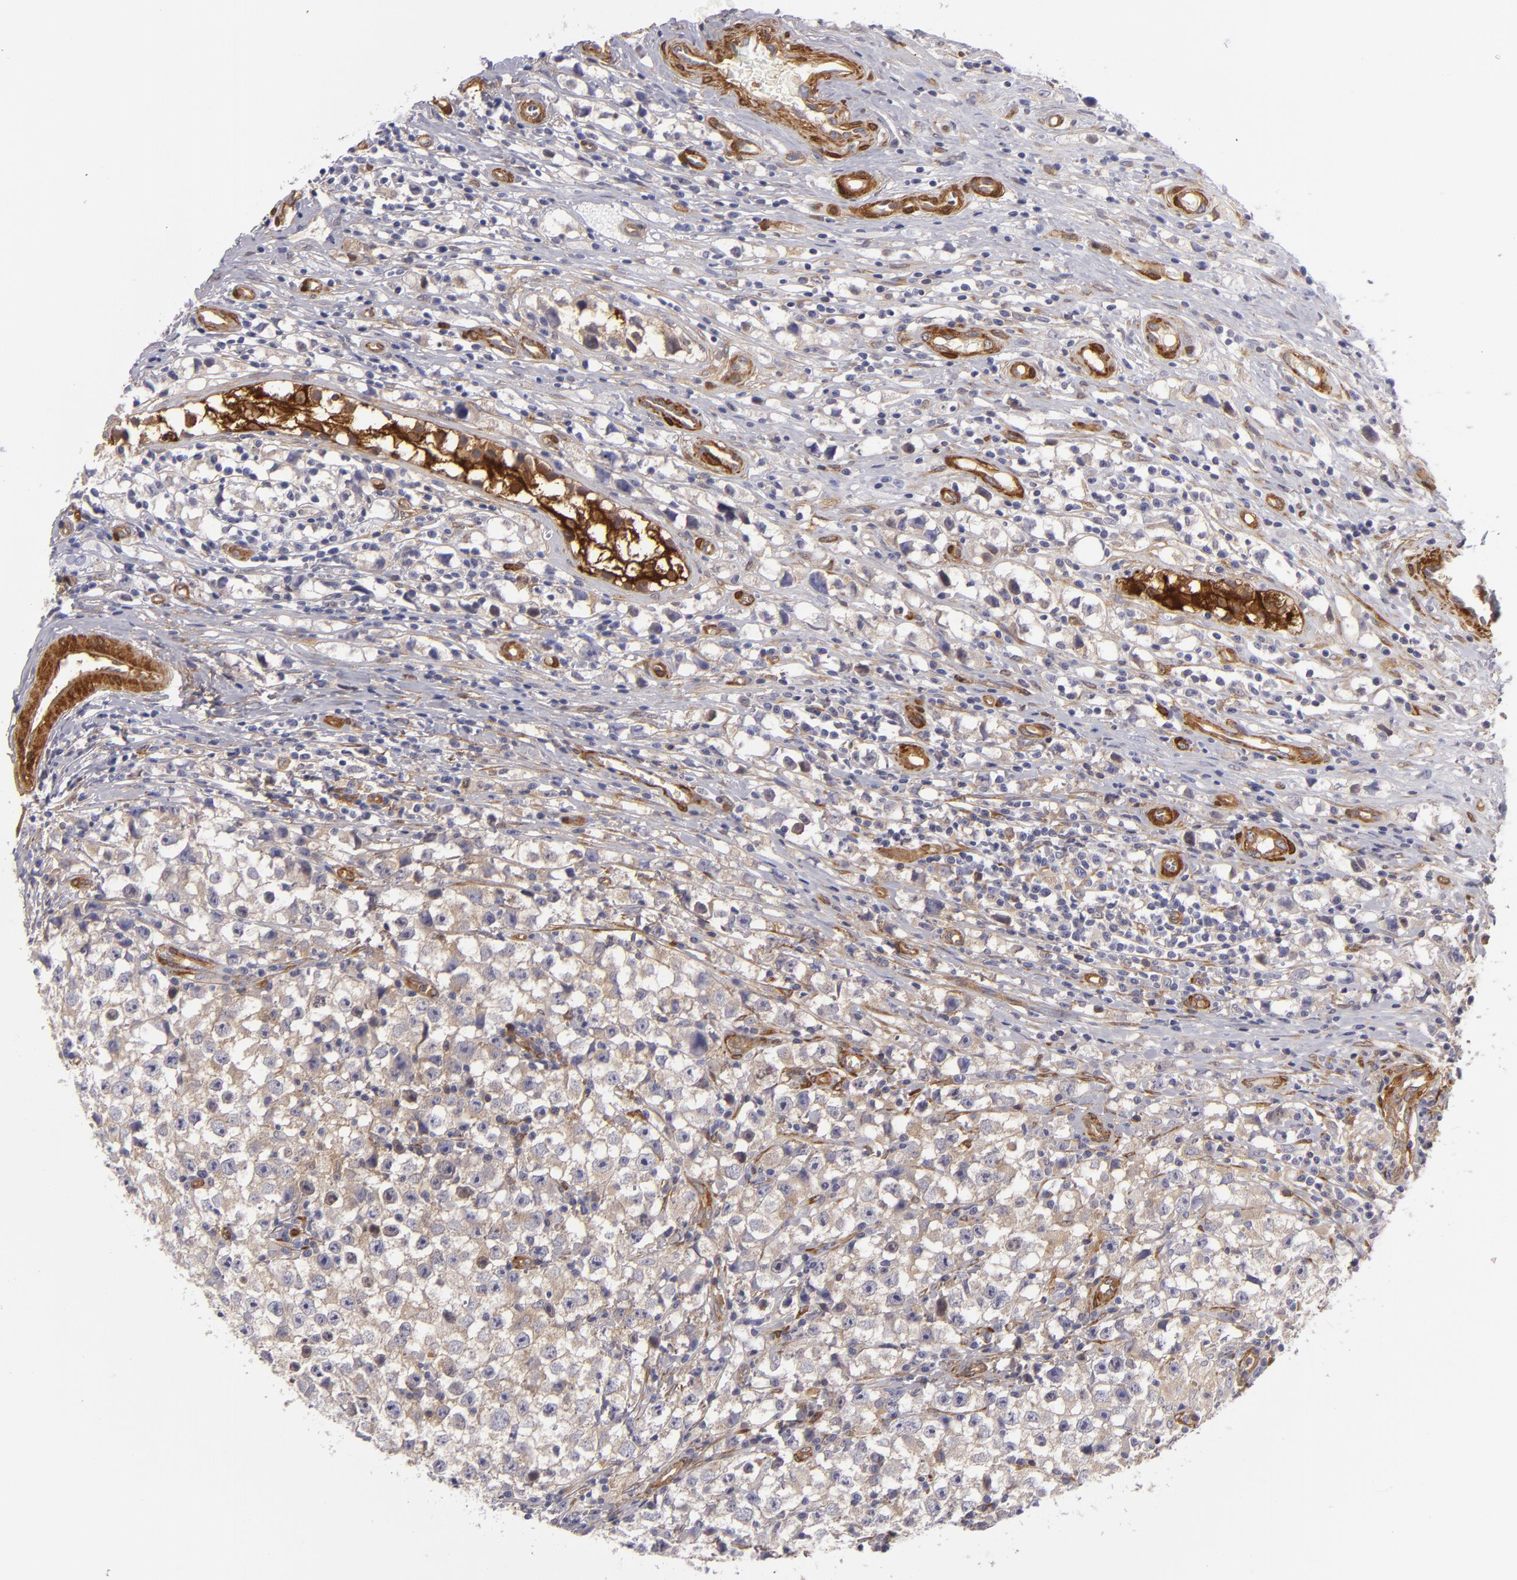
{"staining": {"intensity": "weak", "quantity": ">75%", "location": "cytoplasmic/membranous"}, "tissue": "testis cancer", "cell_type": "Tumor cells", "image_type": "cancer", "snomed": [{"axis": "morphology", "description": "Seminoma, NOS"}, {"axis": "topography", "description": "Testis"}], "caption": "Immunohistochemical staining of testis cancer shows weak cytoplasmic/membranous protein staining in approximately >75% of tumor cells.", "gene": "VCL", "patient": {"sex": "male", "age": 35}}